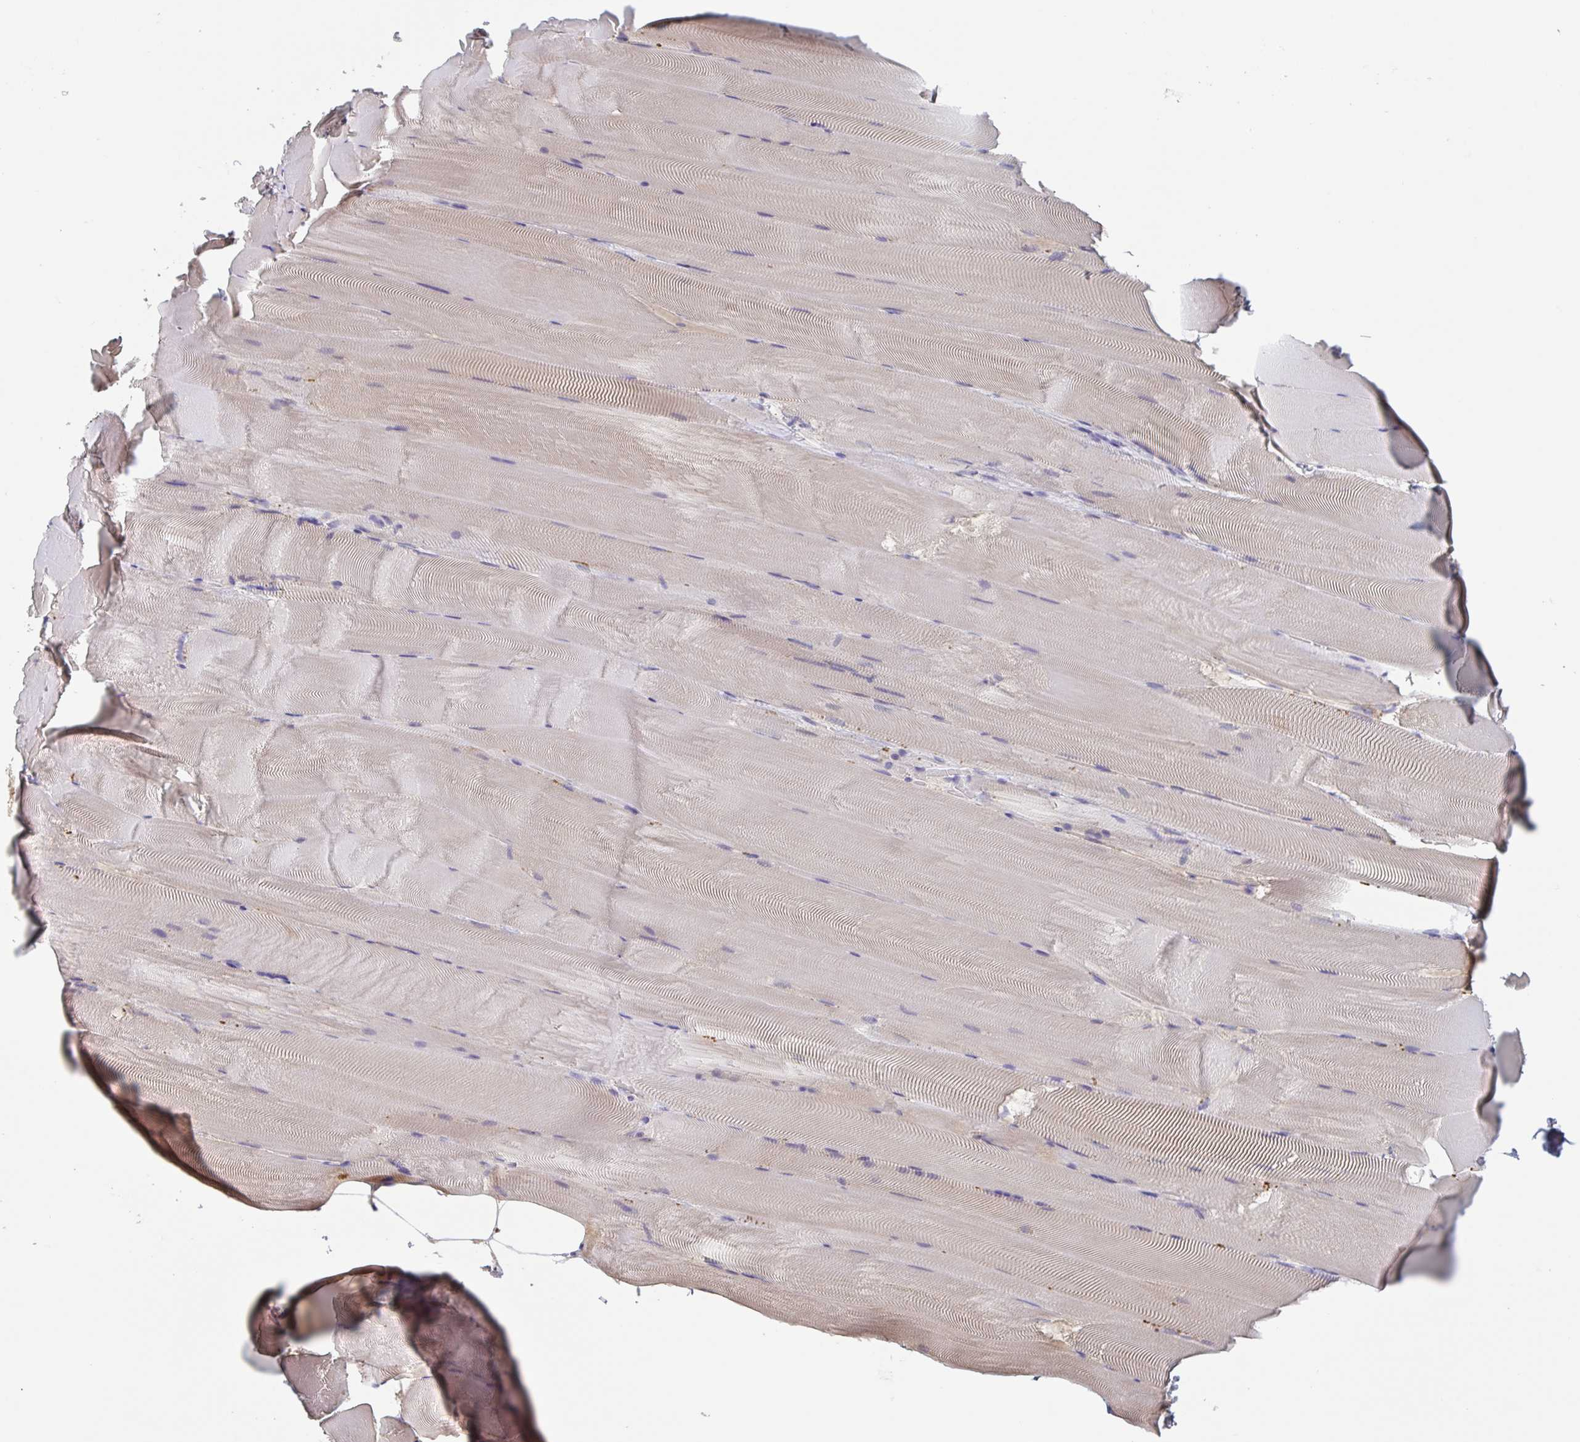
{"staining": {"intensity": "moderate", "quantity": "25%-75%", "location": "cytoplasmic/membranous"}, "tissue": "skeletal muscle", "cell_type": "Myocytes", "image_type": "normal", "snomed": [{"axis": "morphology", "description": "Normal tissue, NOS"}, {"axis": "topography", "description": "Skeletal muscle"}], "caption": "Myocytes exhibit medium levels of moderate cytoplasmic/membranous positivity in about 25%-75% of cells in benign skeletal muscle. (DAB = brown stain, brightfield microscopy at high magnification).", "gene": "OTOP2", "patient": {"sex": "female", "age": 64}}